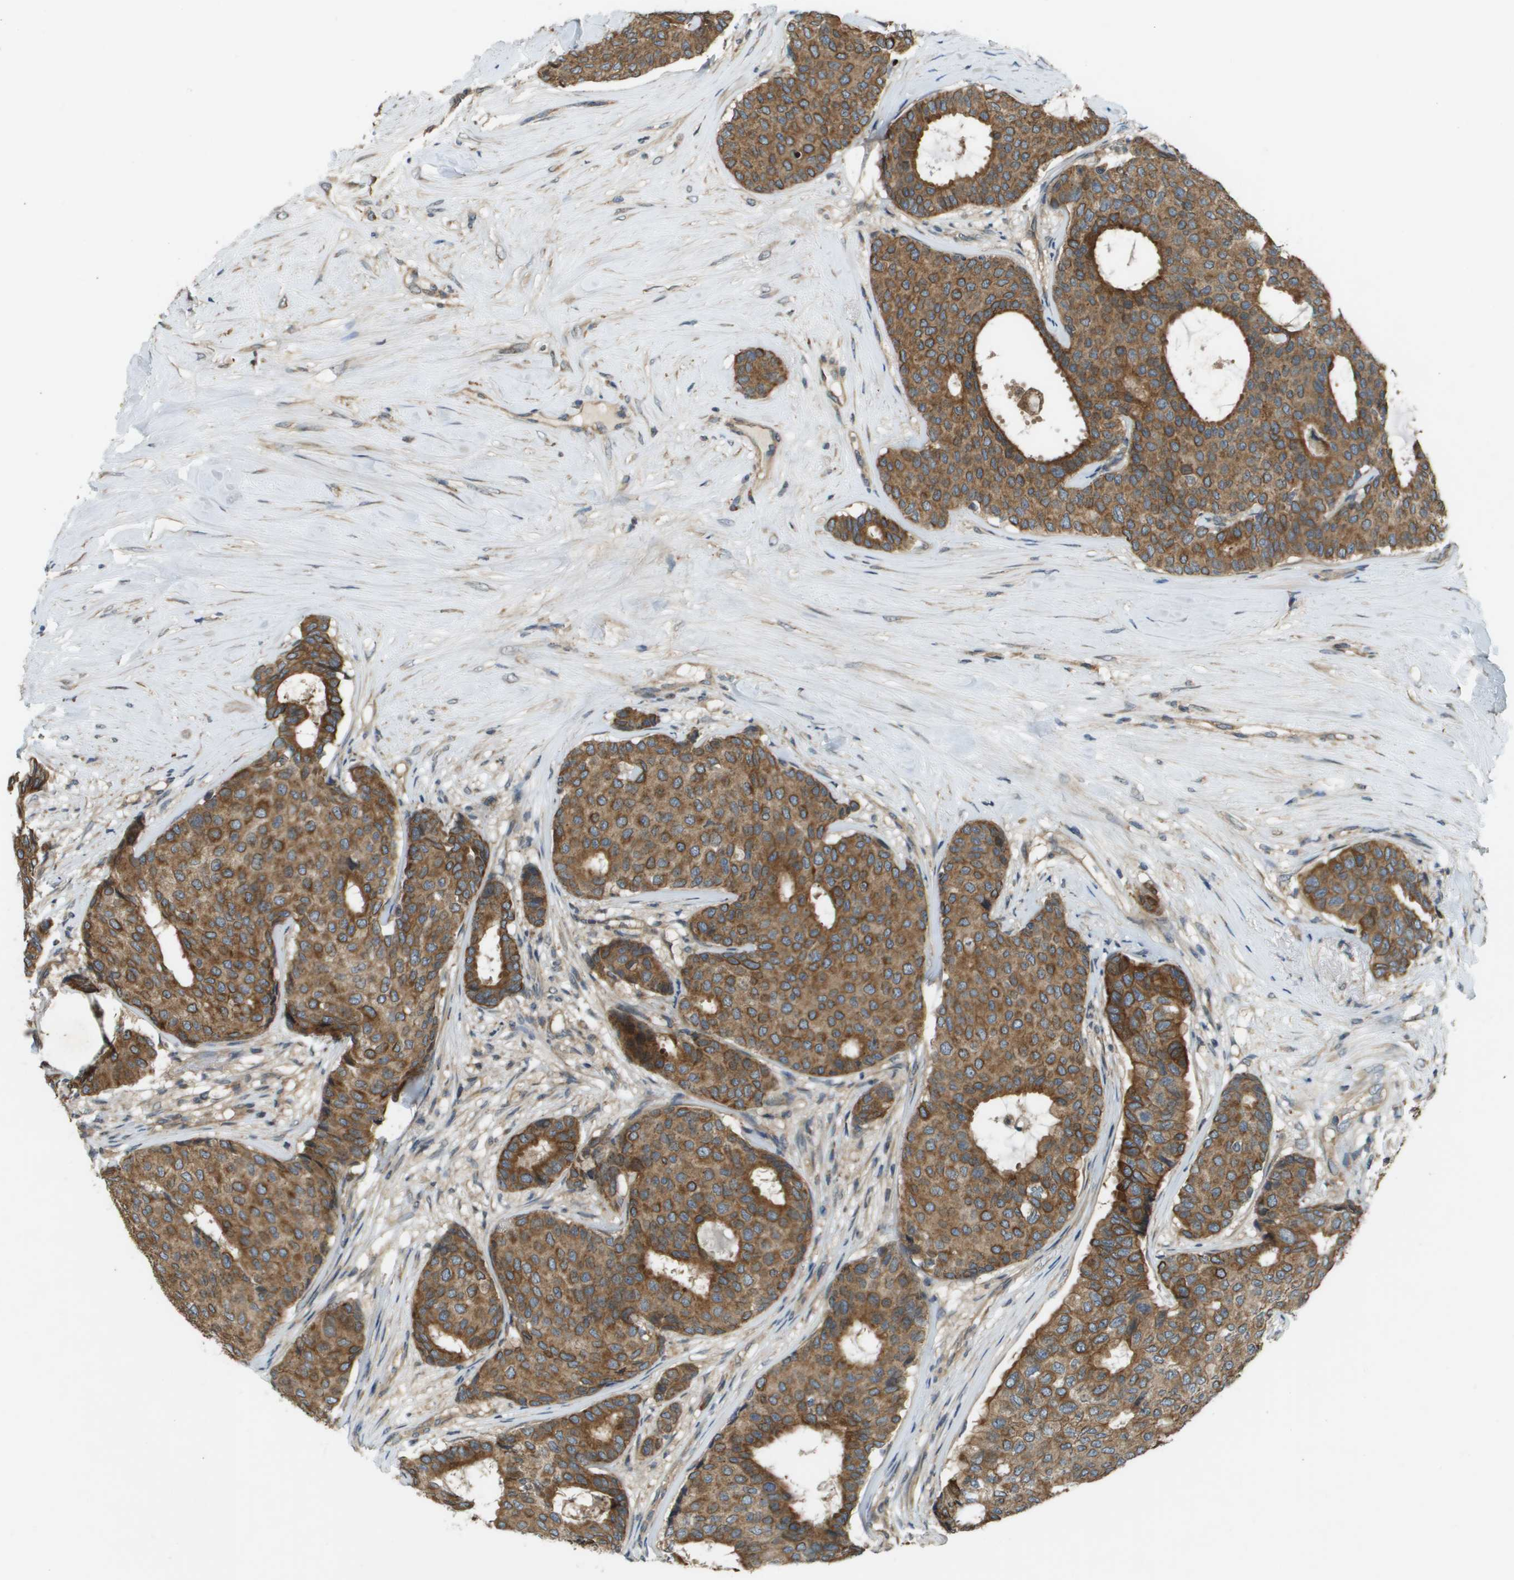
{"staining": {"intensity": "strong", "quantity": ">75%", "location": "cytoplasmic/membranous"}, "tissue": "breast cancer", "cell_type": "Tumor cells", "image_type": "cancer", "snomed": [{"axis": "morphology", "description": "Duct carcinoma"}, {"axis": "topography", "description": "Breast"}], "caption": "Tumor cells display strong cytoplasmic/membranous staining in about >75% of cells in breast intraductal carcinoma.", "gene": "CDKN2C", "patient": {"sex": "female", "age": 75}}